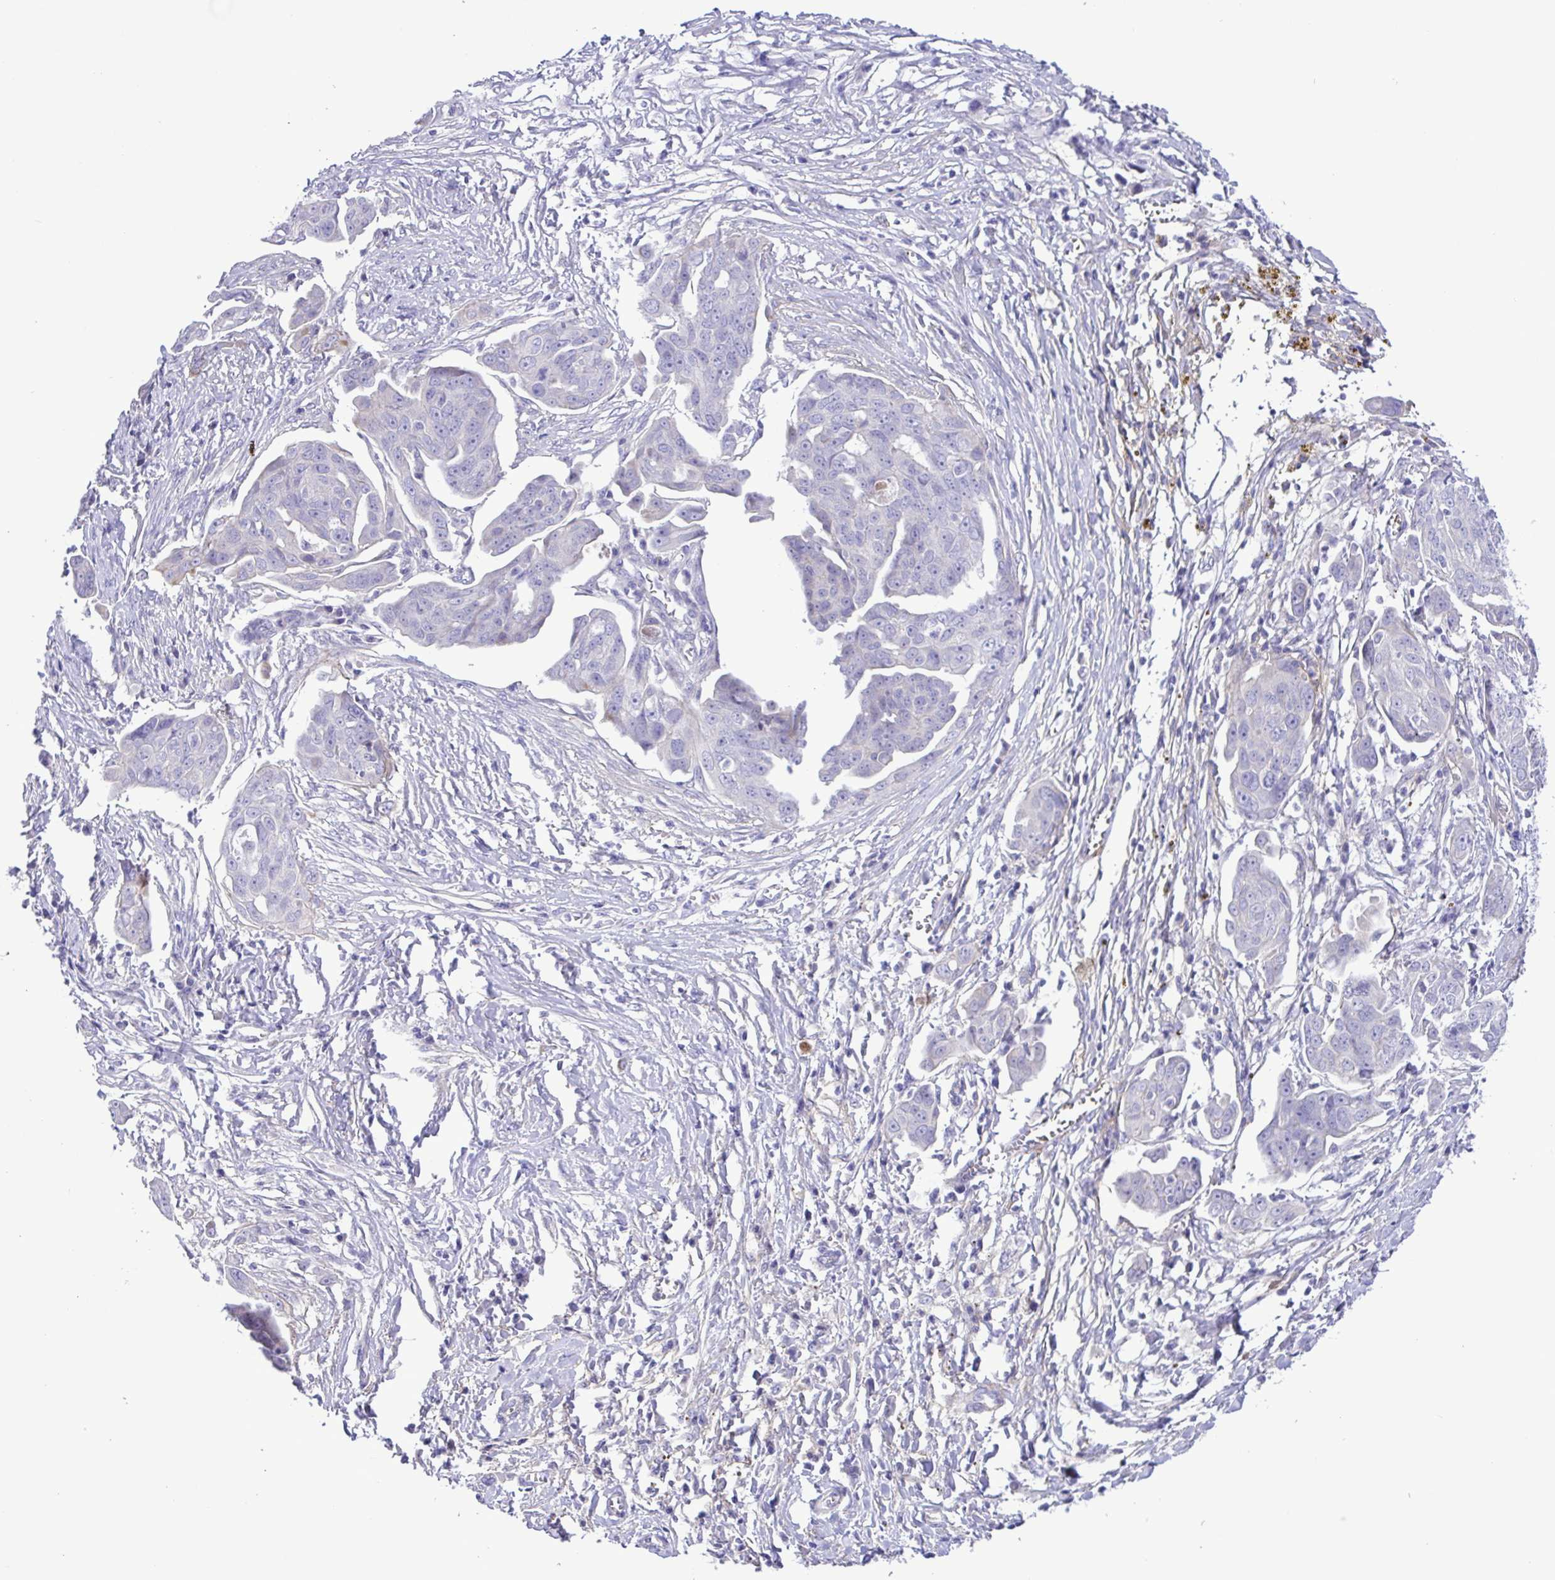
{"staining": {"intensity": "negative", "quantity": "none", "location": "none"}, "tissue": "ovarian cancer", "cell_type": "Tumor cells", "image_type": "cancer", "snomed": [{"axis": "morphology", "description": "Carcinoma, endometroid"}, {"axis": "topography", "description": "Ovary"}], "caption": "This image is of endometroid carcinoma (ovarian) stained with IHC to label a protein in brown with the nuclei are counter-stained blue. There is no positivity in tumor cells. (DAB (3,3'-diaminobenzidine) immunohistochemistry, high magnification).", "gene": "GABBR2", "patient": {"sex": "female", "age": 70}}